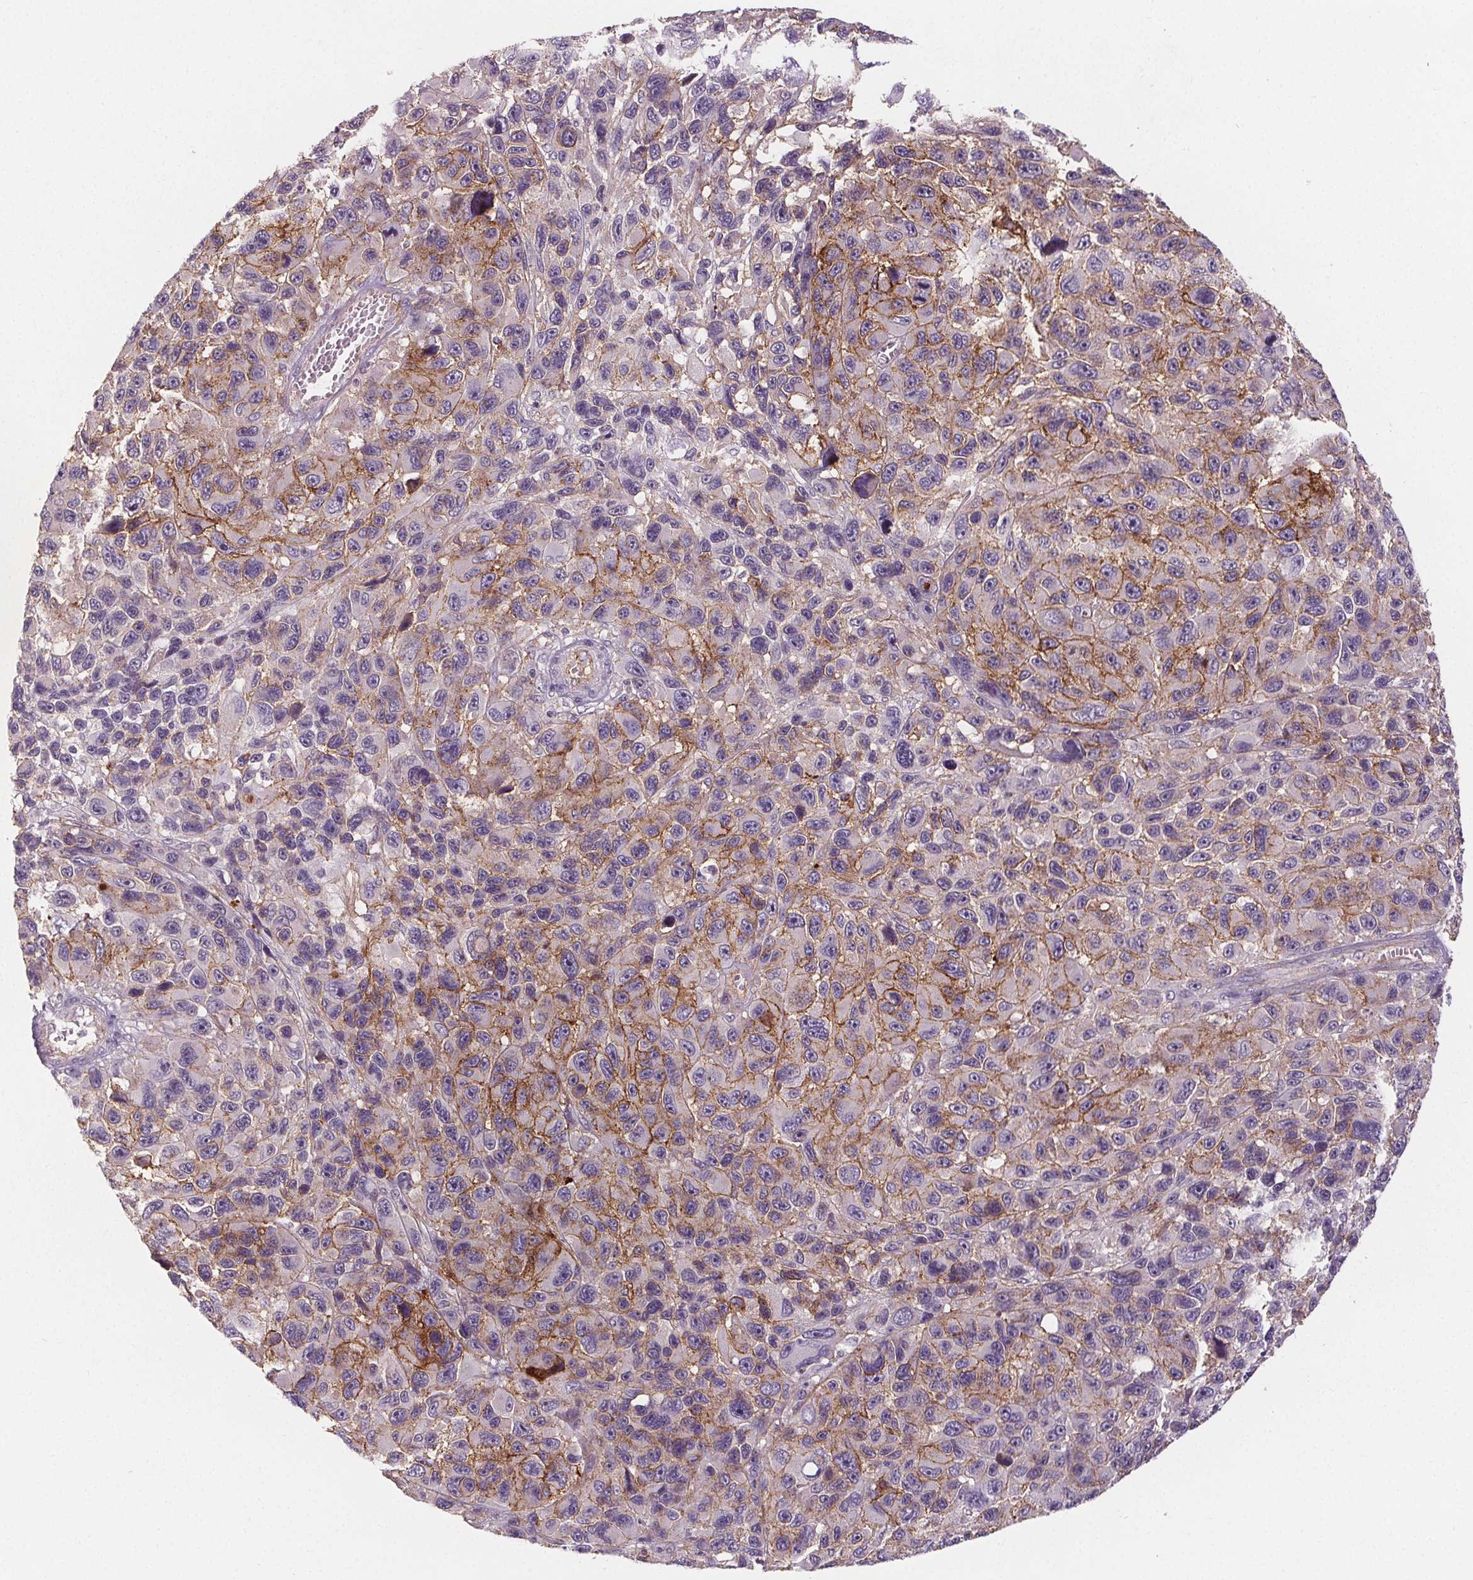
{"staining": {"intensity": "moderate", "quantity": "<25%", "location": "cytoplasmic/membranous"}, "tissue": "melanoma", "cell_type": "Tumor cells", "image_type": "cancer", "snomed": [{"axis": "morphology", "description": "Malignant melanoma, NOS"}, {"axis": "topography", "description": "Skin"}], "caption": "Protein expression analysis of human melanoma reveals moderate cytoplasmic/membranous expression in approximately <25% of tumor cells. The protein is stained brown, and the nuclei are stained in blue (DAB (3,3'-diaminobenzidine) IHC with brightfield microscopy, high magnification).", "gene": "ATP1A1", "patient": {"sex": "male", "age": 53}}